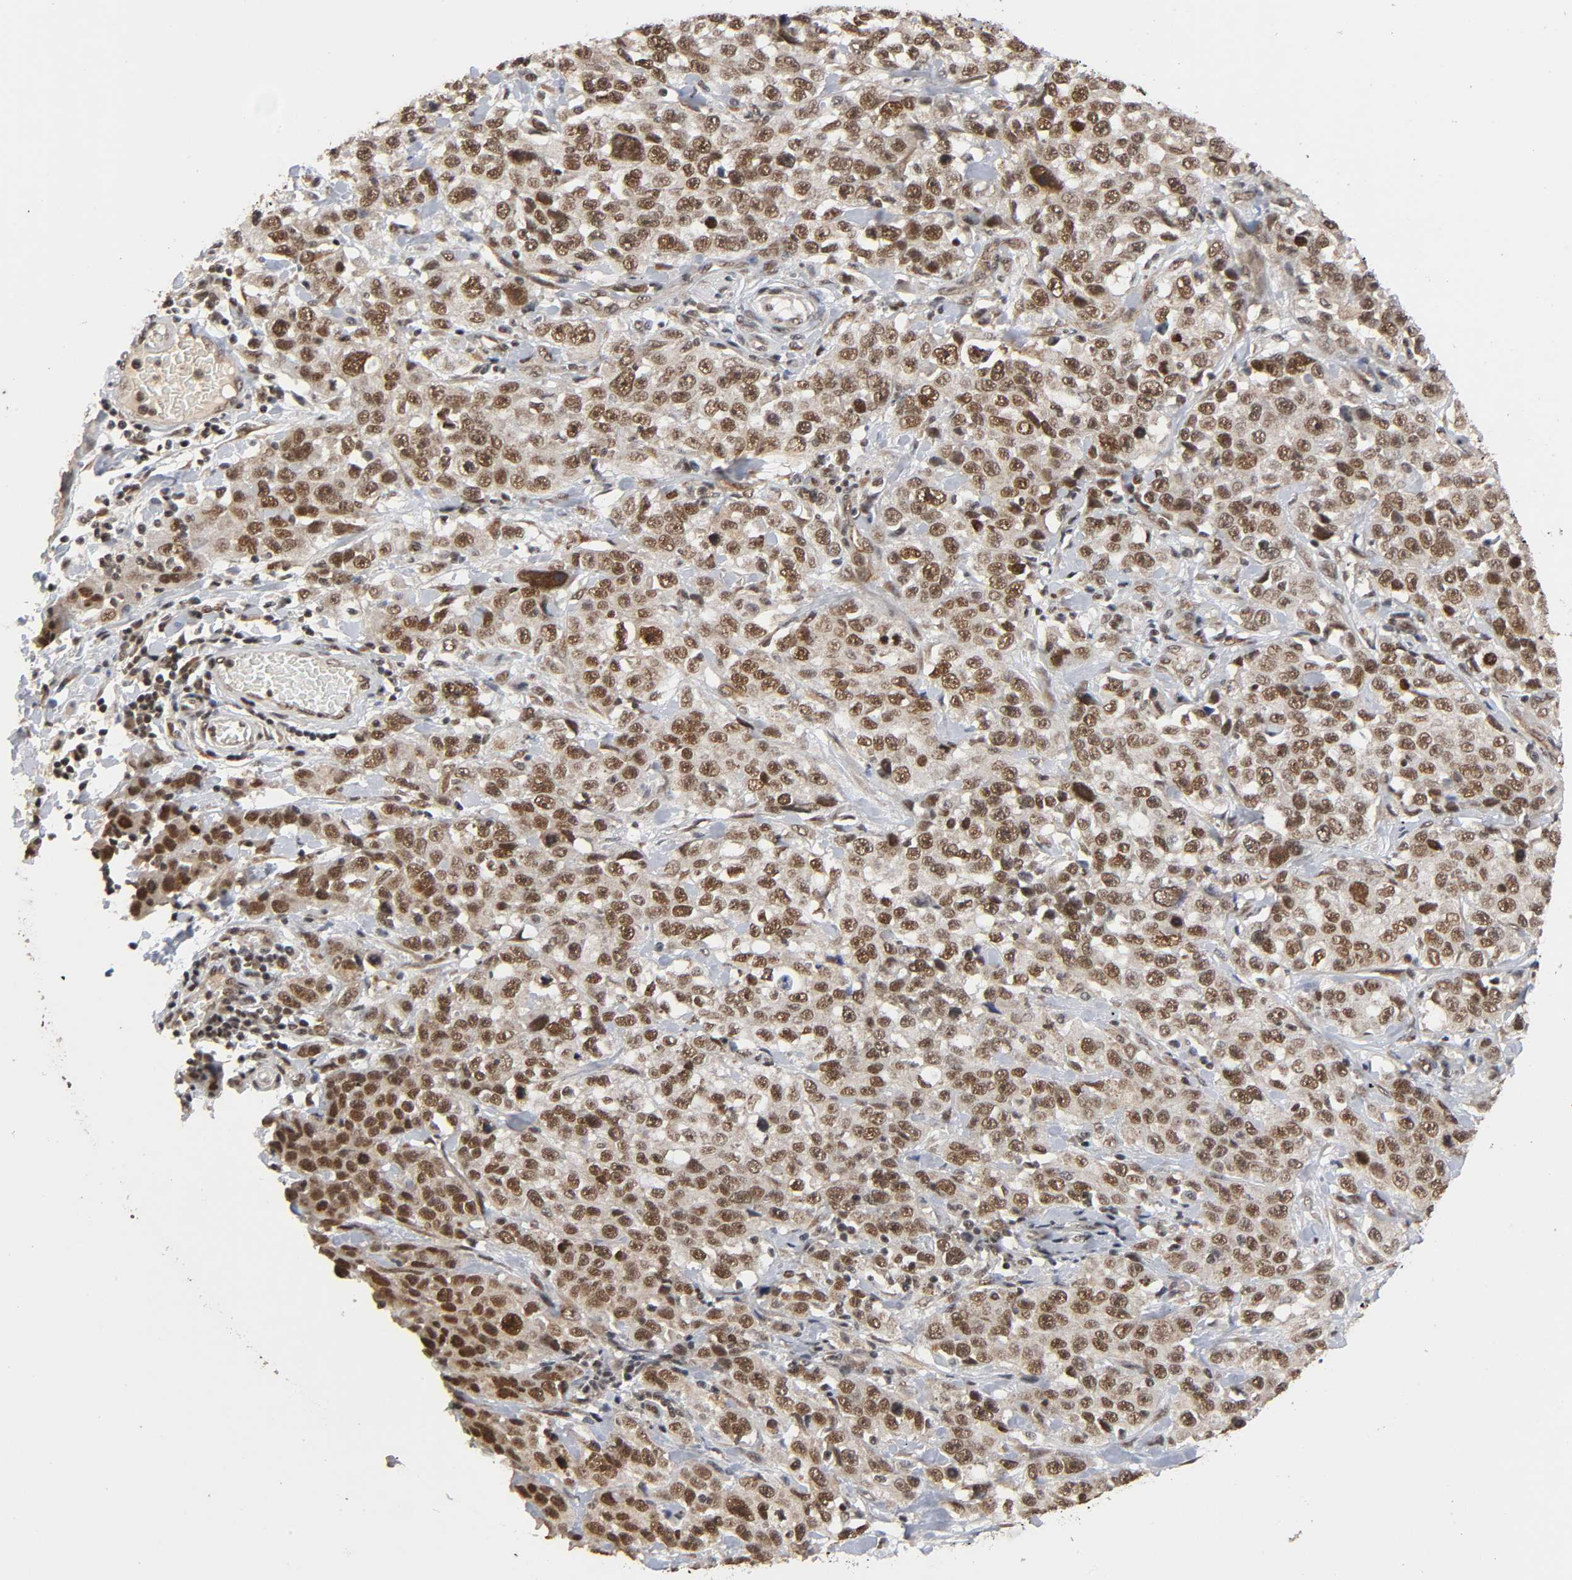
{"staining": {"intensity": "strong", "quantity": "25%-75%", "location": "cytoplasmic/membranous,nuclear"}, "tissue": "stomach cancer", "cell_type": "Tumor cells", "image_type": "cancer", "snomed": [{"axis": "morphology", "description": "Normal tissue, NOS"}, {"axis": "morphology", "description": "Adenocarcinoma, NOS"}, {"axis": "topography", "description": "Stomach"}], "caption": "Immunohistochemical staining of stomach adenocarcinoma displays high levels of strong cytoplasmic/membranous and nuclear protein positivity in approximately 25%-75% of tumor cells.", "gene": "ZNF384", "patient": {"sex": "male", "age": 48}}